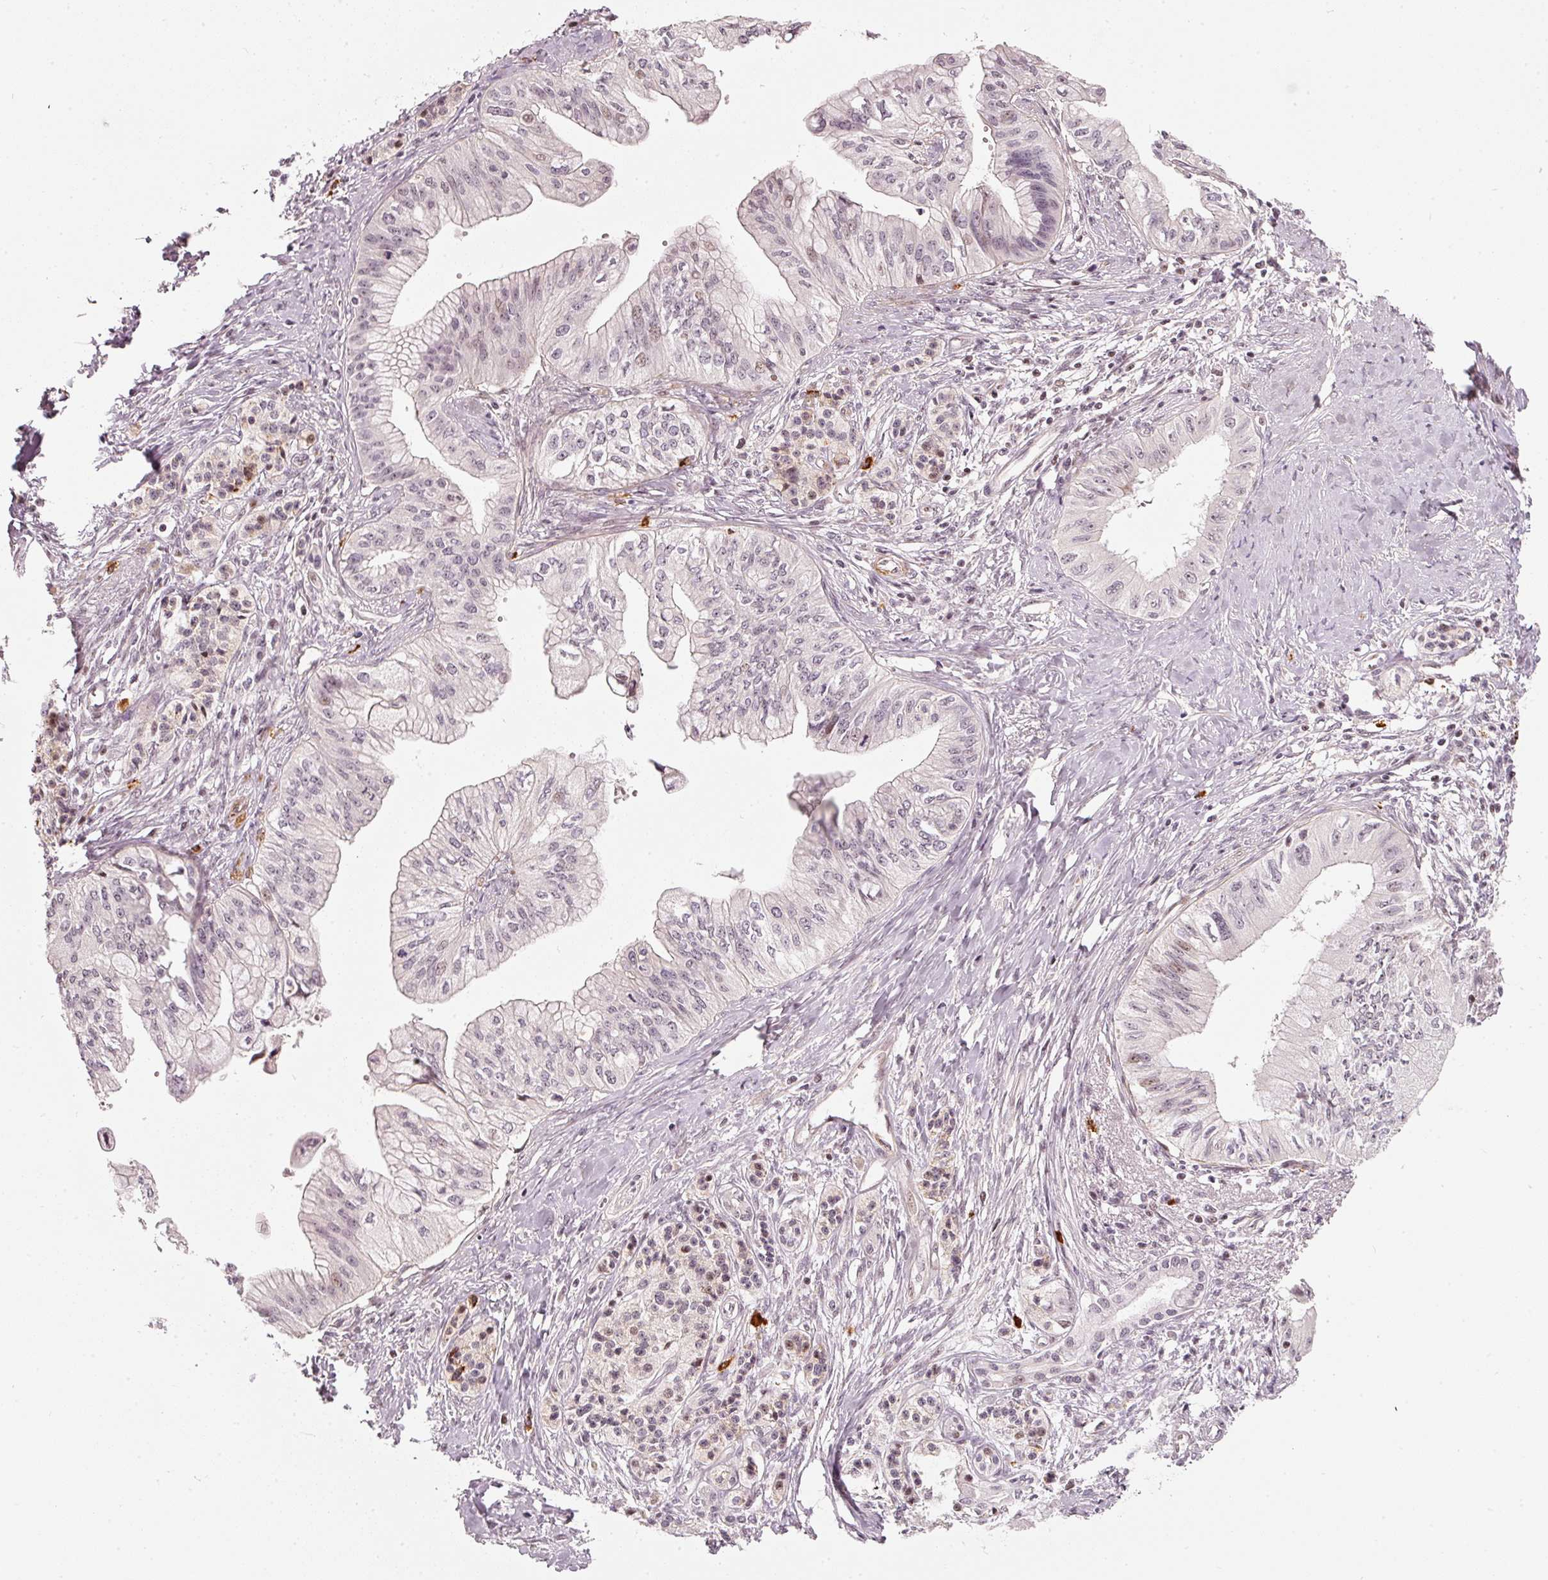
{"staining": {"intensity": "weak", "quantity": "<25%", "location": "nuclear"}, "tissue": "pancreatic cancer", "cell_type": "Tumor cells", "image_type": "cancer", "snomed": [{"axis": "morphology", "description": "Adenocarcinoma, NOS"}, {"axis": "topography", "description": "Pancreas"}], "caption": "Tumor cells show no significant staining in pancreatic adenocarcinoma. (DAB (3,3'-diaminobenzidine) immunohistochemistry (IHC) visualized using brightfield microscopy, high magnification).", "gene": "MXRA8", "patient": {"sex": "male", "age": 71}}